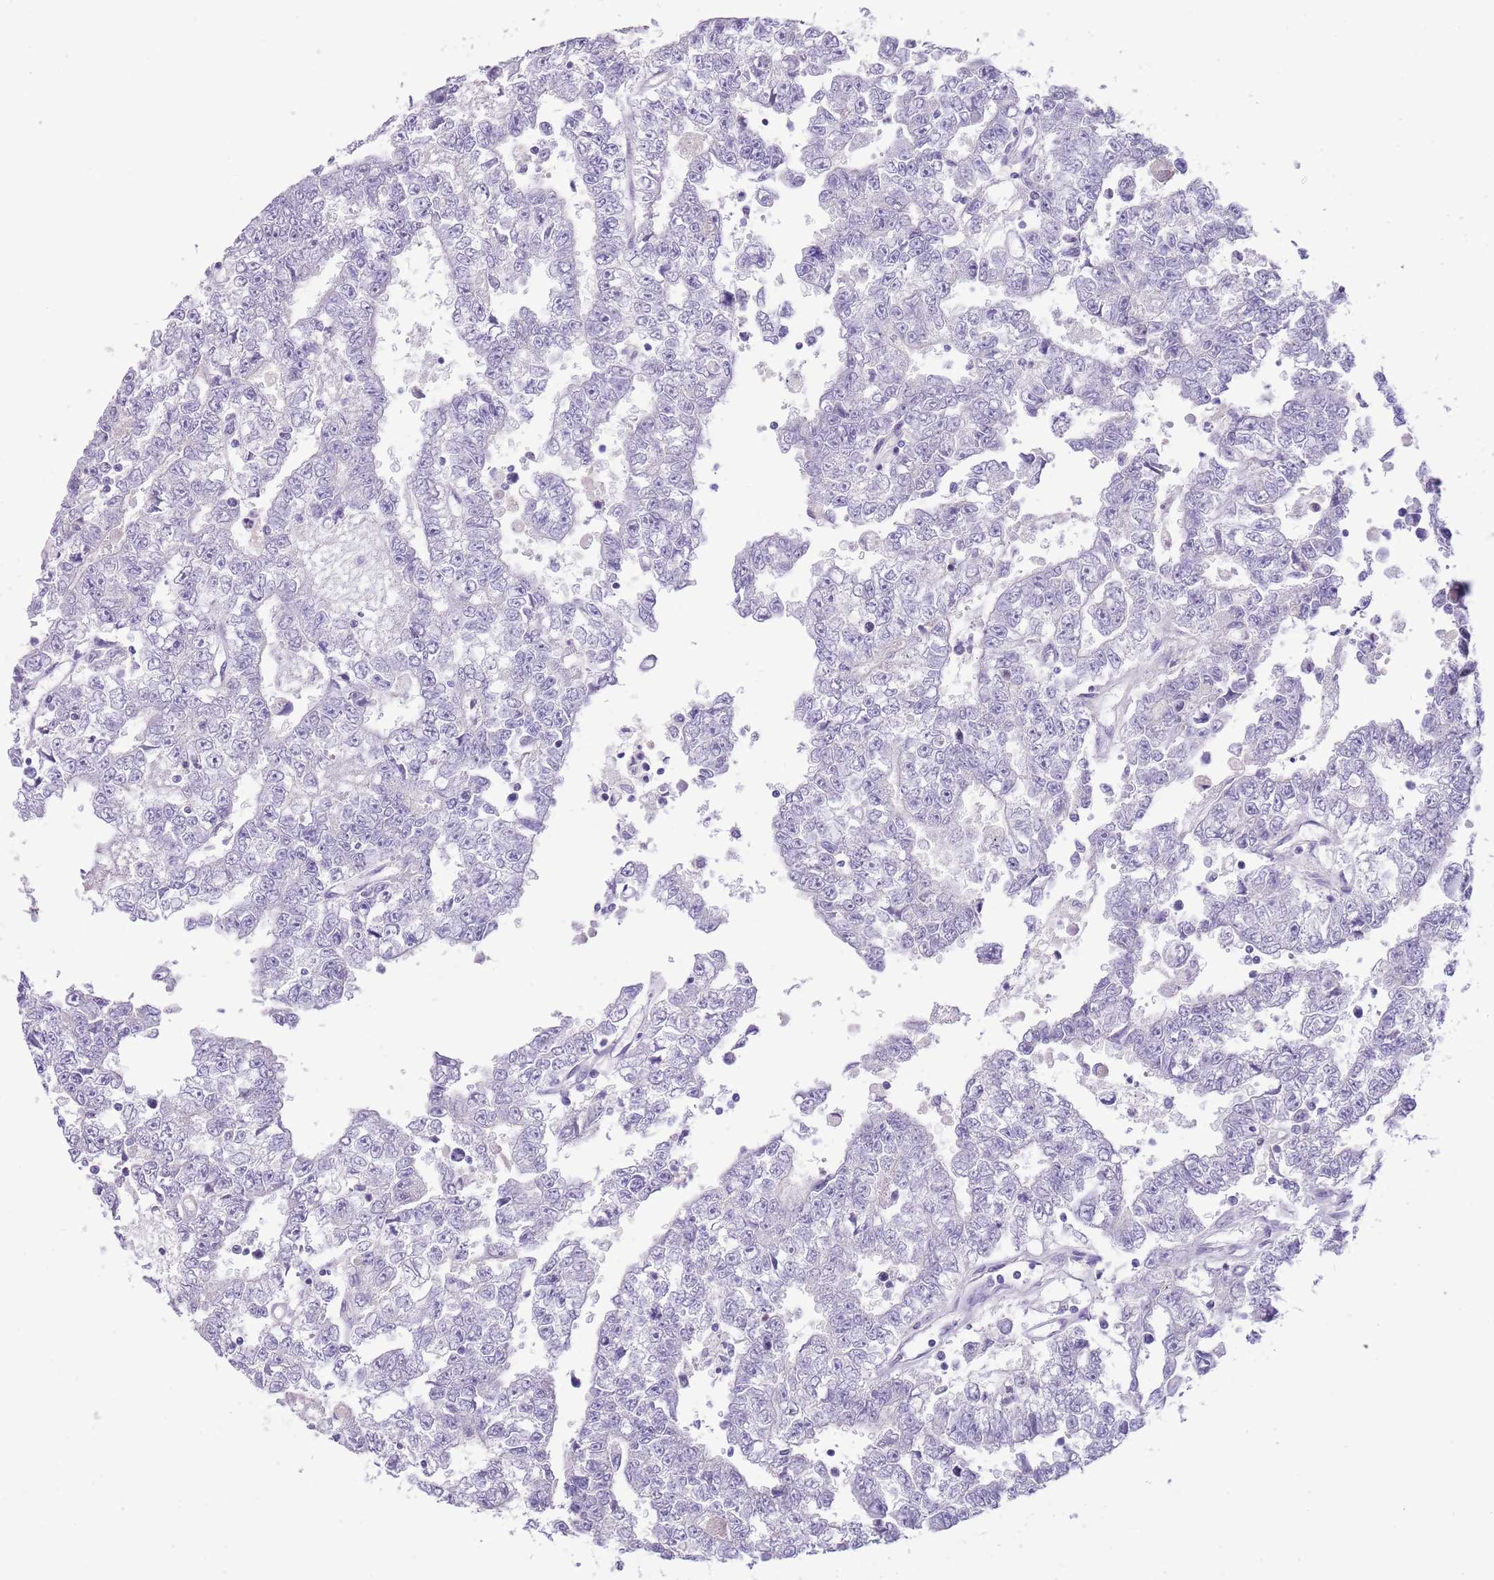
{"staining": {"intensity": "negative", "quantity": "none", "location": "none"}, "tissue": "testis cancer", "cell_type": "Tumor cells", "image_type": "cancer", "snomed": [{"axis": "morphology", "description": "Carcinoma, Embryonal, NOS"}, {"axis": "topography", "description": "Testis"}], "caption": "There is no significant staining in tumor cells of testis embryonal carcinoma.", "gene": "TOX2", "patient": {"sex": "male", "age": 25}}